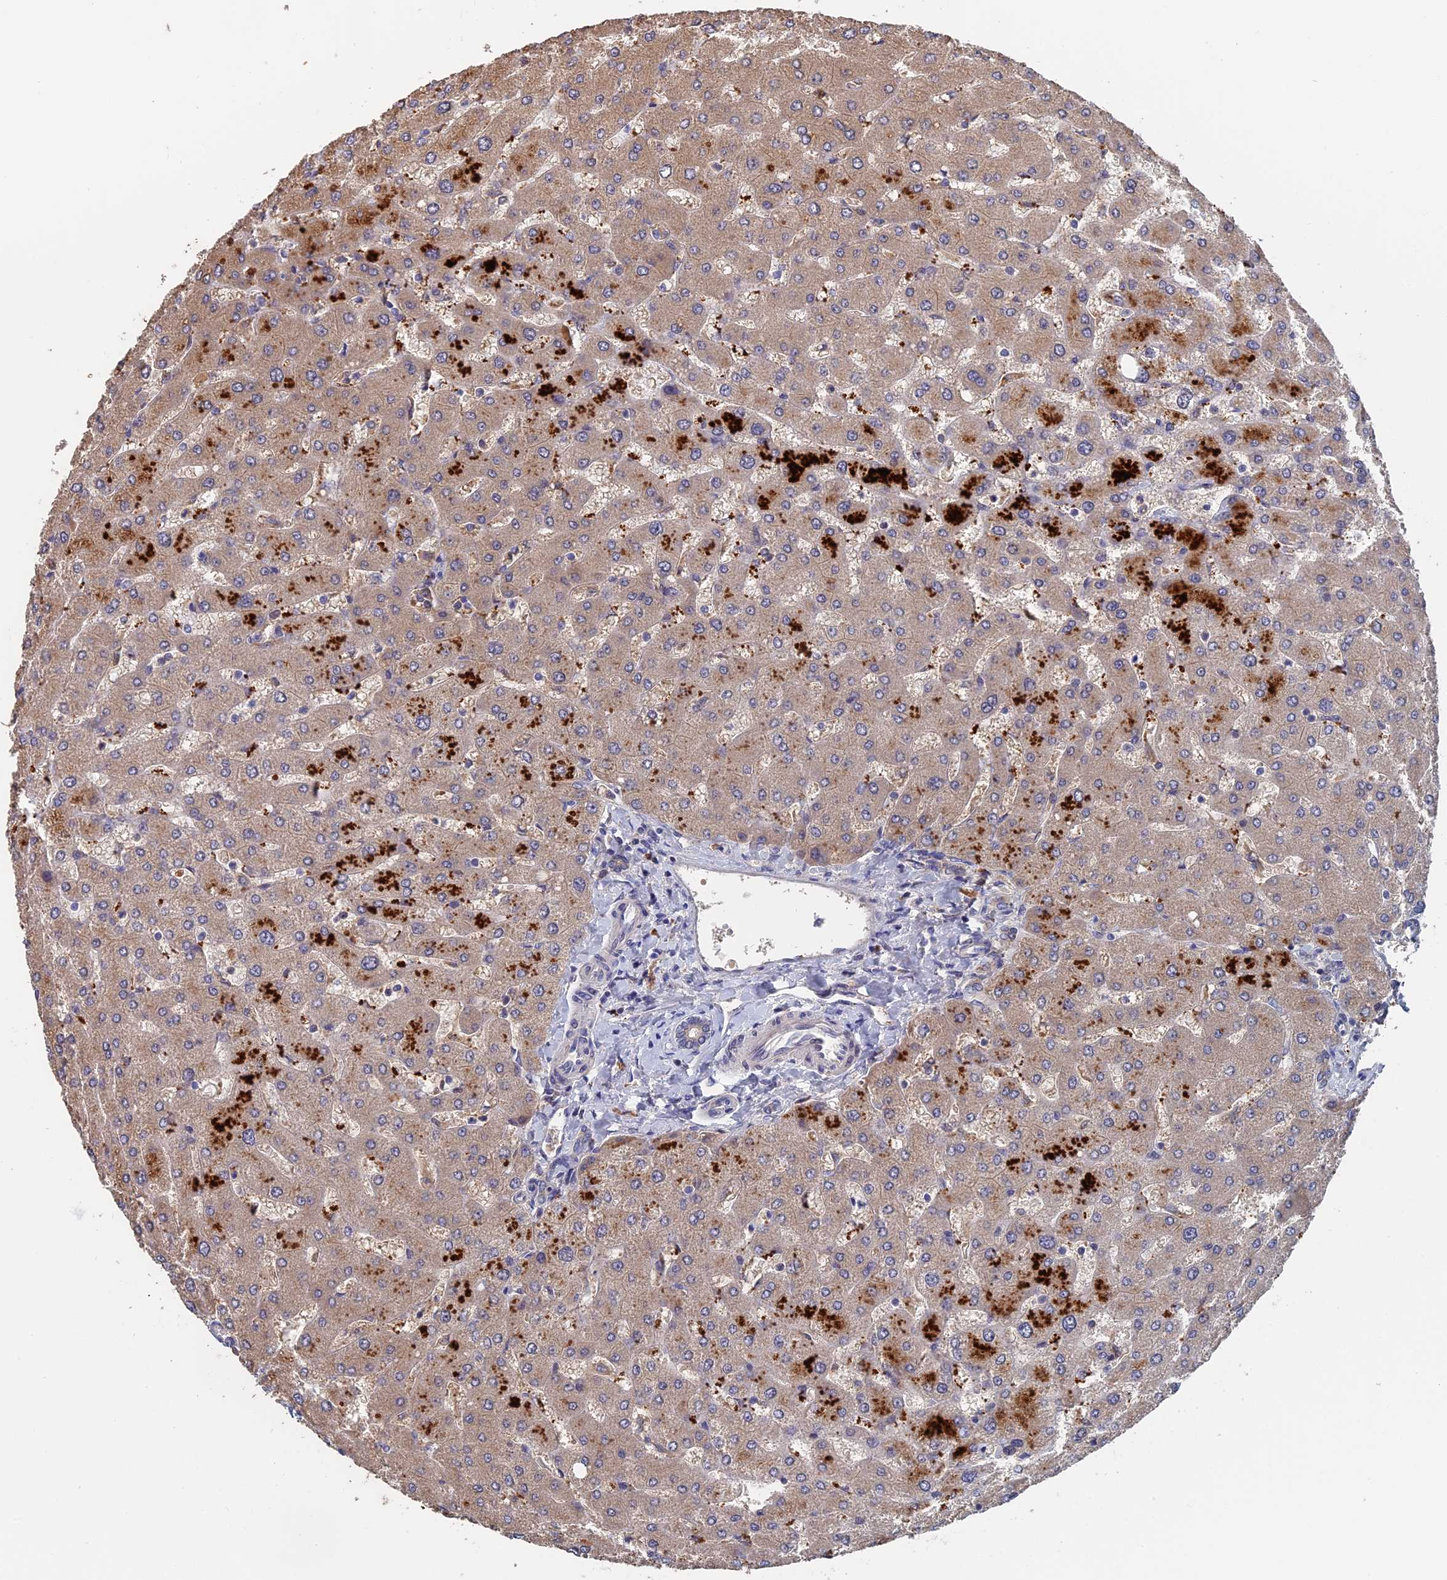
{"staining": {"intensity": "weak", "quantity": "<25%", "location": "cytoplasmic/membranous"}, "tissue": "liver", "cell_type": "Cholangiocytes", "image_type": "normal", "snomed": [{"axis": "morphology", "description": "Normal tissue, NOS"}, {"axis": "topography", "description": "Liver"}], "caption": "Immunohistochemistry (IHC) of unremarkable liver shows no positivity in cholangiocytes. The staining is performed using DAB brown chromogen with nuclei counter-stained in using hematoxylin.", "gene": "SLC33A1", "patient": {"sex": "male", "age": 55}}